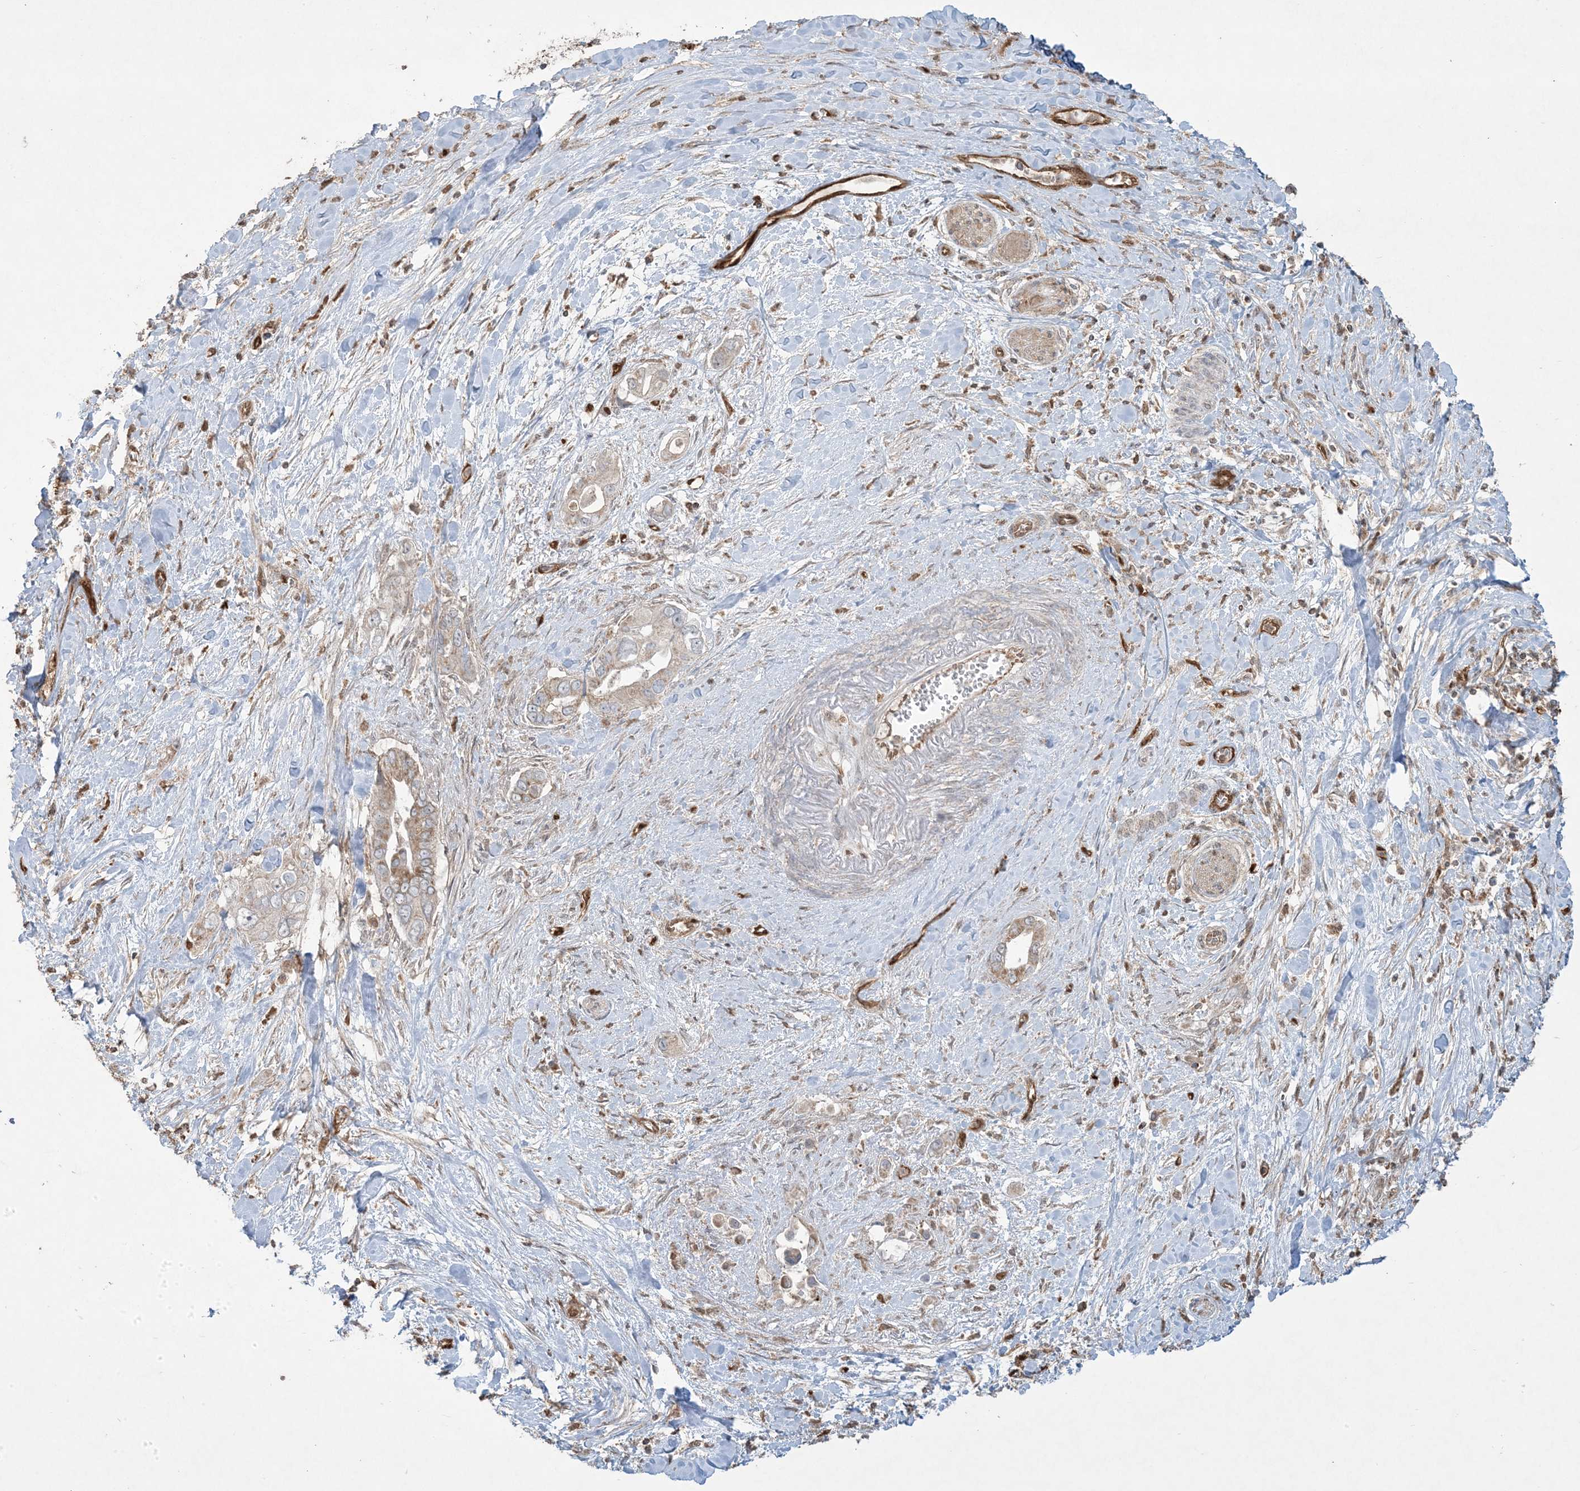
{"staining": {"intensity": "weak", "quantity": "25%-75%", "location": "cytoplasmic/membranous"}, "tissue": "pancreatic cancer", "cell_type": "Tumor cells", "image_type": "cancer", "snomed": [{"axis": "morphology", "description": "Inflammation, NOS"}, {"axis": "morphology", "description": "Adenocarcinoma, NOS"}, {"axis": "topography", "description": "Pancreas"}], "caption": "Immunohistochemistry (DAB (3,3'-diaminobenzidine)) staining of human adenocarcinoma (pancreatic) reveals weak cytoplasmic/membranous protein positivity in about 25%-75% of tumor cells.", "gene": "PPM1F", "patient": {"sex": "female", "age": 56}}